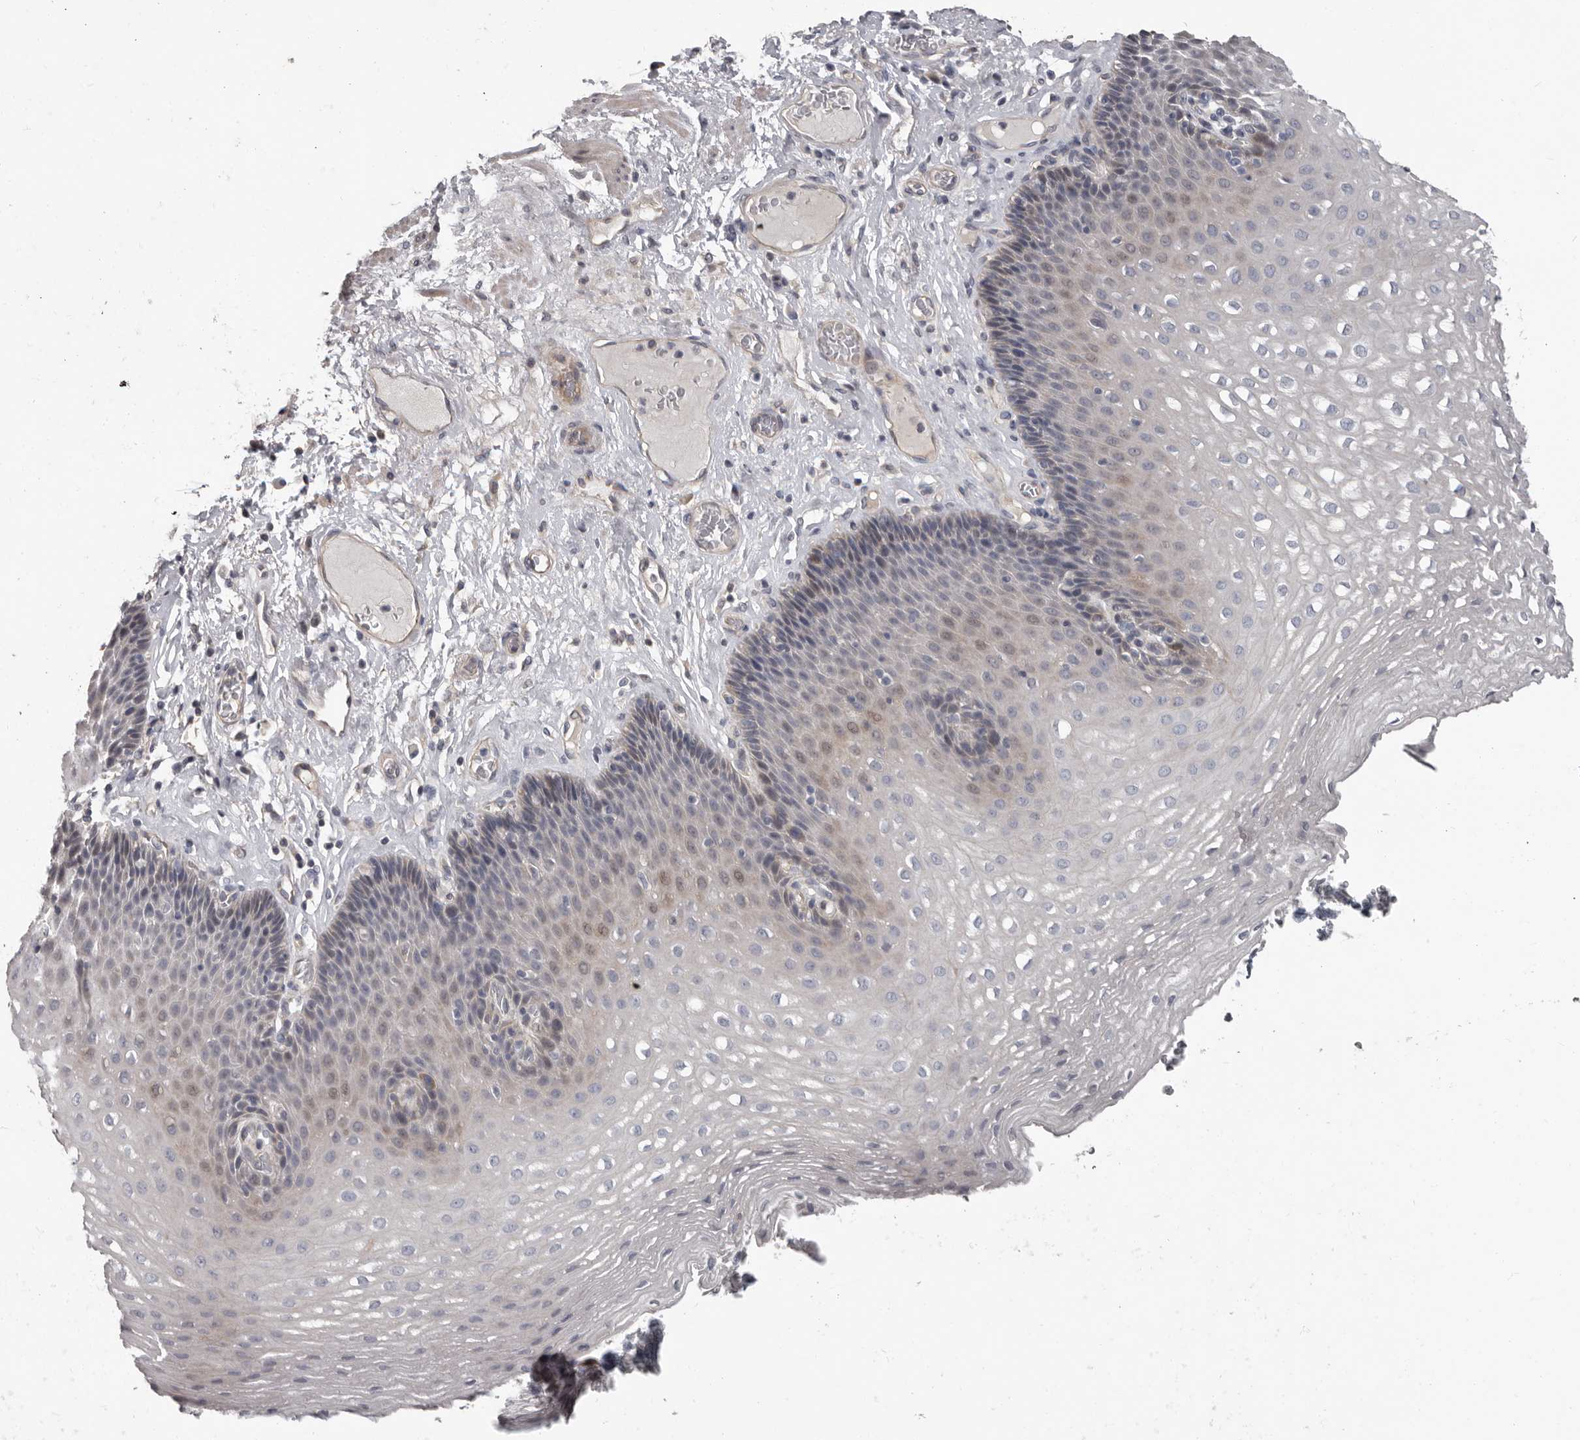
{"staining": {"intensity": "weak", "quantity": "<25%", "location": "cytoplasmic/membranous,nuclear"}, "tissue": "esophagus", "cell_type": "Squamous epithelial cells", "image_type": "normal", "snomed": [{"axis": "morphology", "description": "Normal tissue, NOS"}, {"axis": "topography", "description": "Esophagus"}], "caption": "The micrograph shows no staining of squamous epithelial cells in normal esophagus. (Immunohistochemistry, brightfield microscopy, high magnification).", "gene": "RNF217", "patient": {"sex": "female", "age": 66}}